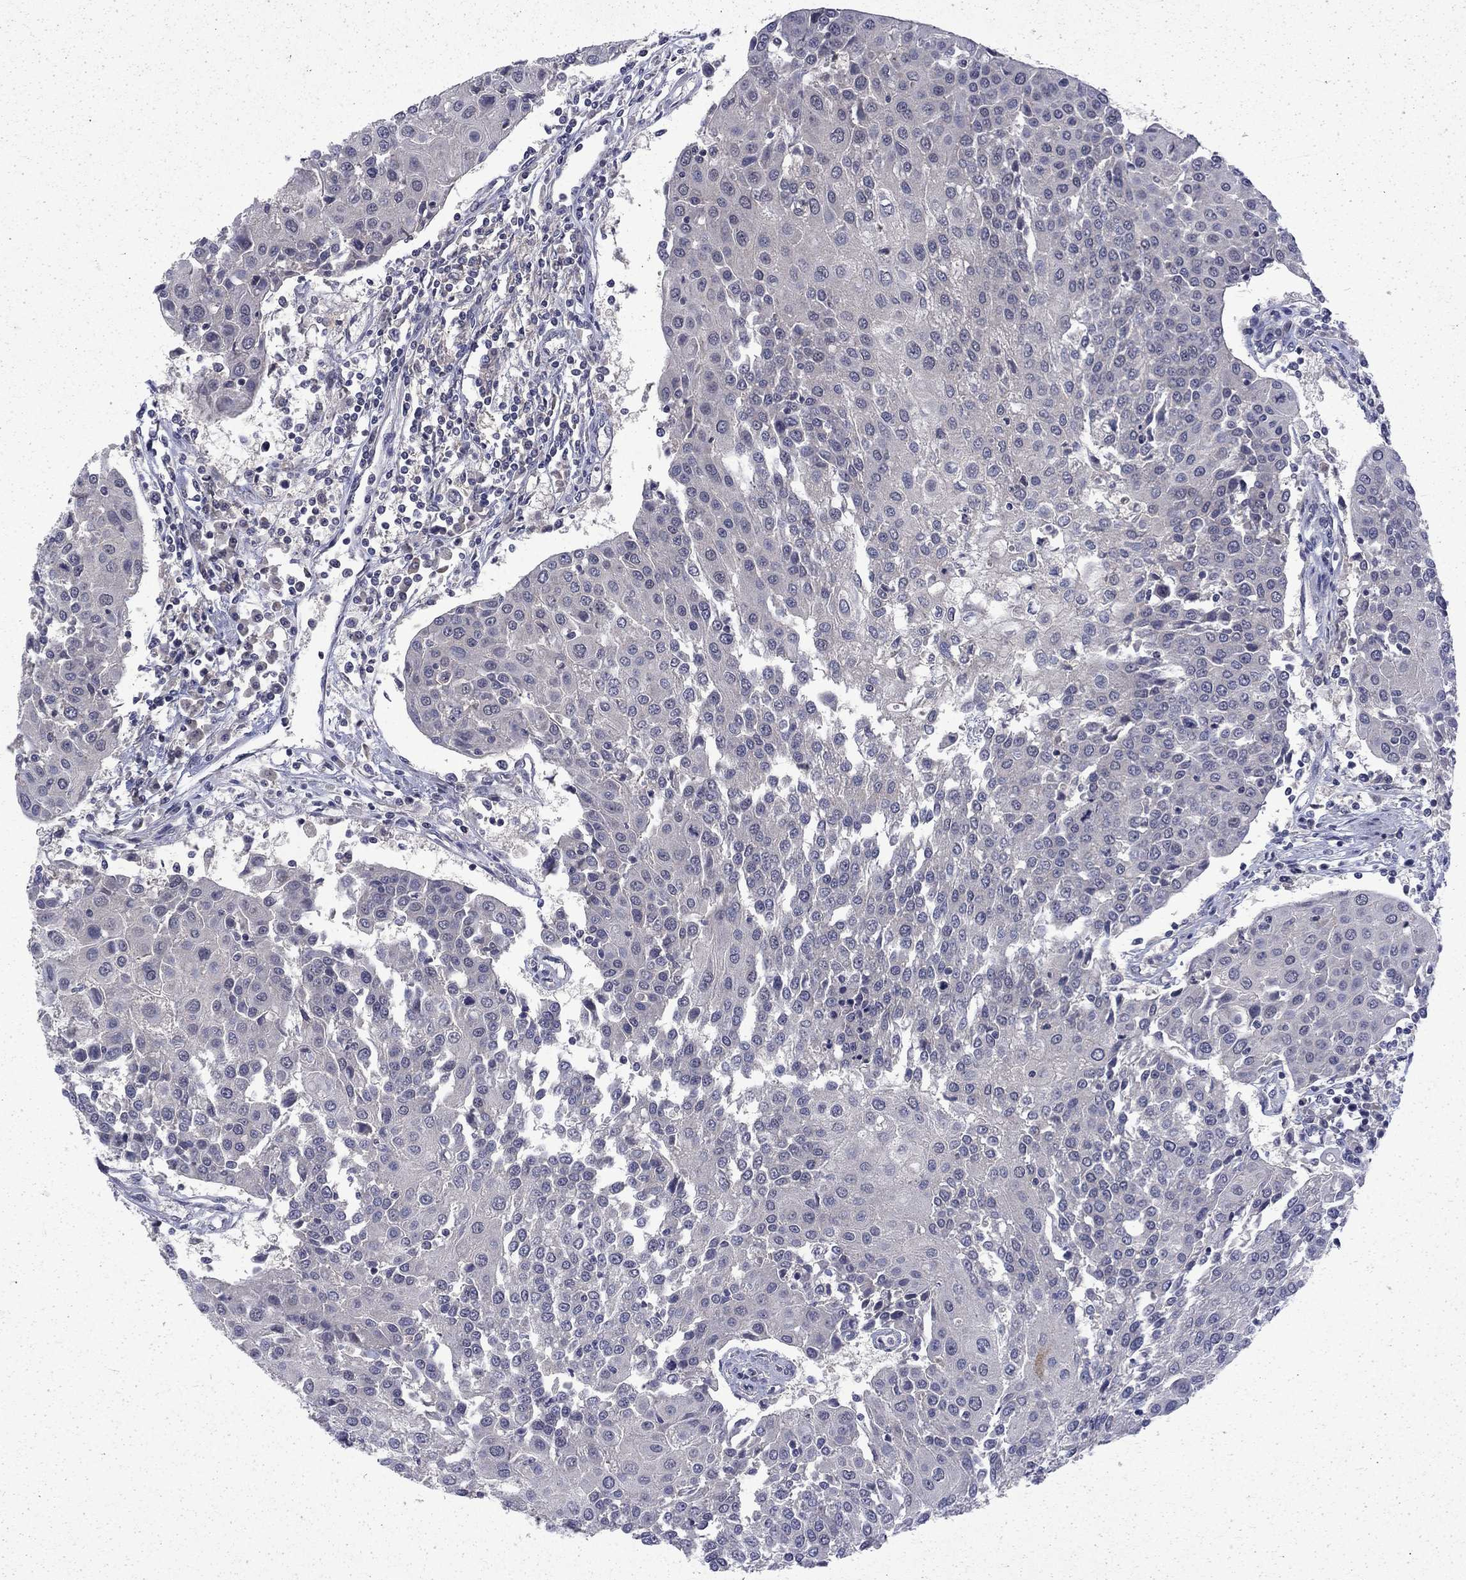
{"staining": {"intensity": "negative", "quantity": "none", "location": "none"}, "tissue": "urothelial cancer", "cell_type": "Tumor cells", "image_type": "cancer", "snomed": [{"axis": "morphology", "description": "Urothelial carcinoma, High grade"}, {"axis": "topography", "description": "Urinary bladder"}], "caption": "DAB immunohistochemical staining of human urothelial cancer demonstrates no significant positivity in tumor cells. (Brightfield microscopy of DAB (3,3'-diaminobenzidine) immunohistochemistry at high magnification).", "gene": "CHAT", "patient": {"sex": "female", "age": 85}}